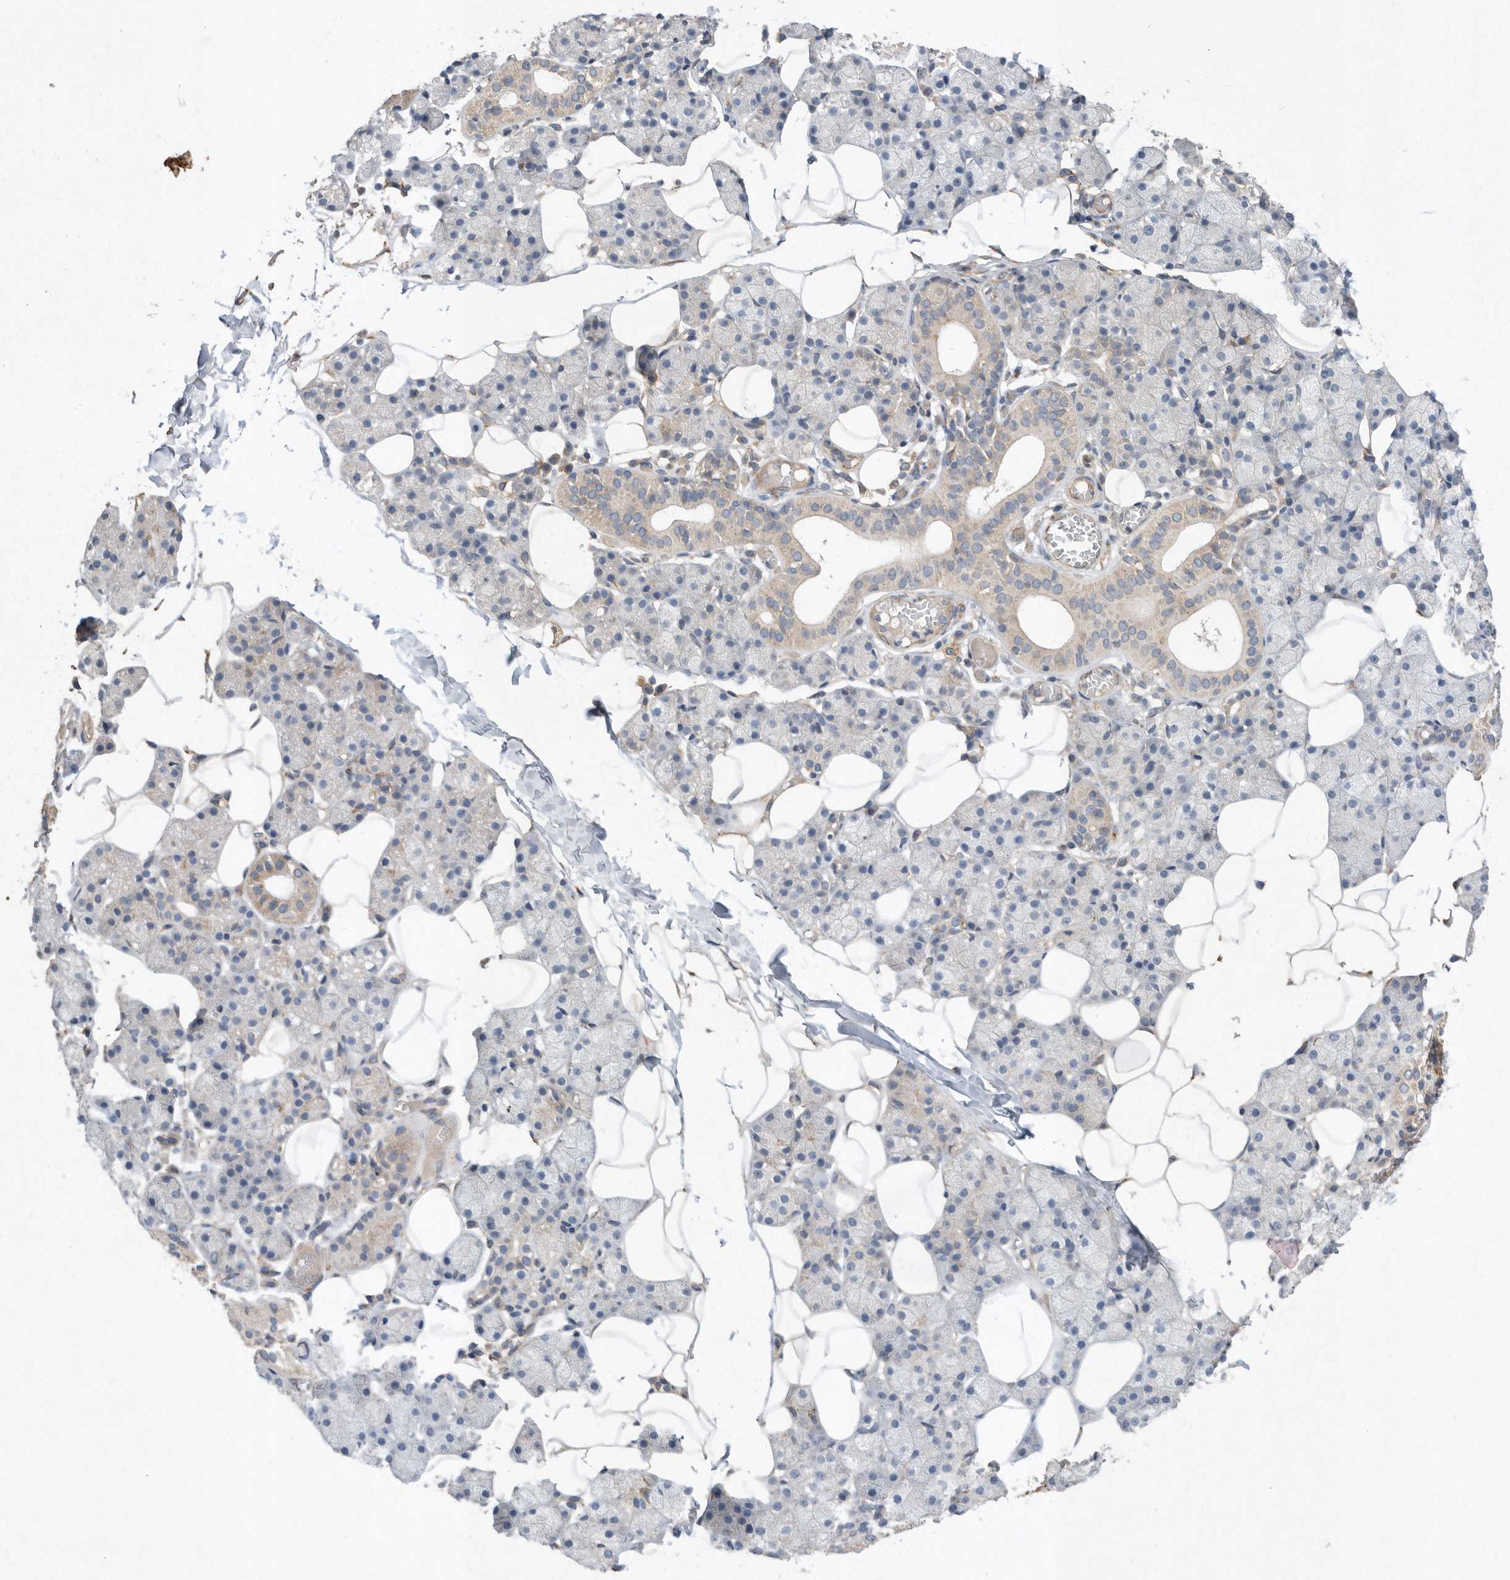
{"staining": {"intensity": "moderate", "quantity": "25%-75%", "location": "cytoplasmic/membranous"}, "tissue": "salivary gland", "cell_type": "Glandular cells", "image_type": "normal", "snomed": [{"axis": "morphology", "description": "Normal tissue, NOS"}, {"axis": "topography", "description": "Salivary gland"}], "caption": "A micrograph showing moderate cytoplasmic/membranous expression in about 25%-75% of glandular cells in unremarkable salivary gland, as visualized by brown immunohistochemical staining.", "gene": "PON2", "patient": {"sex": "female", "age": 33}}